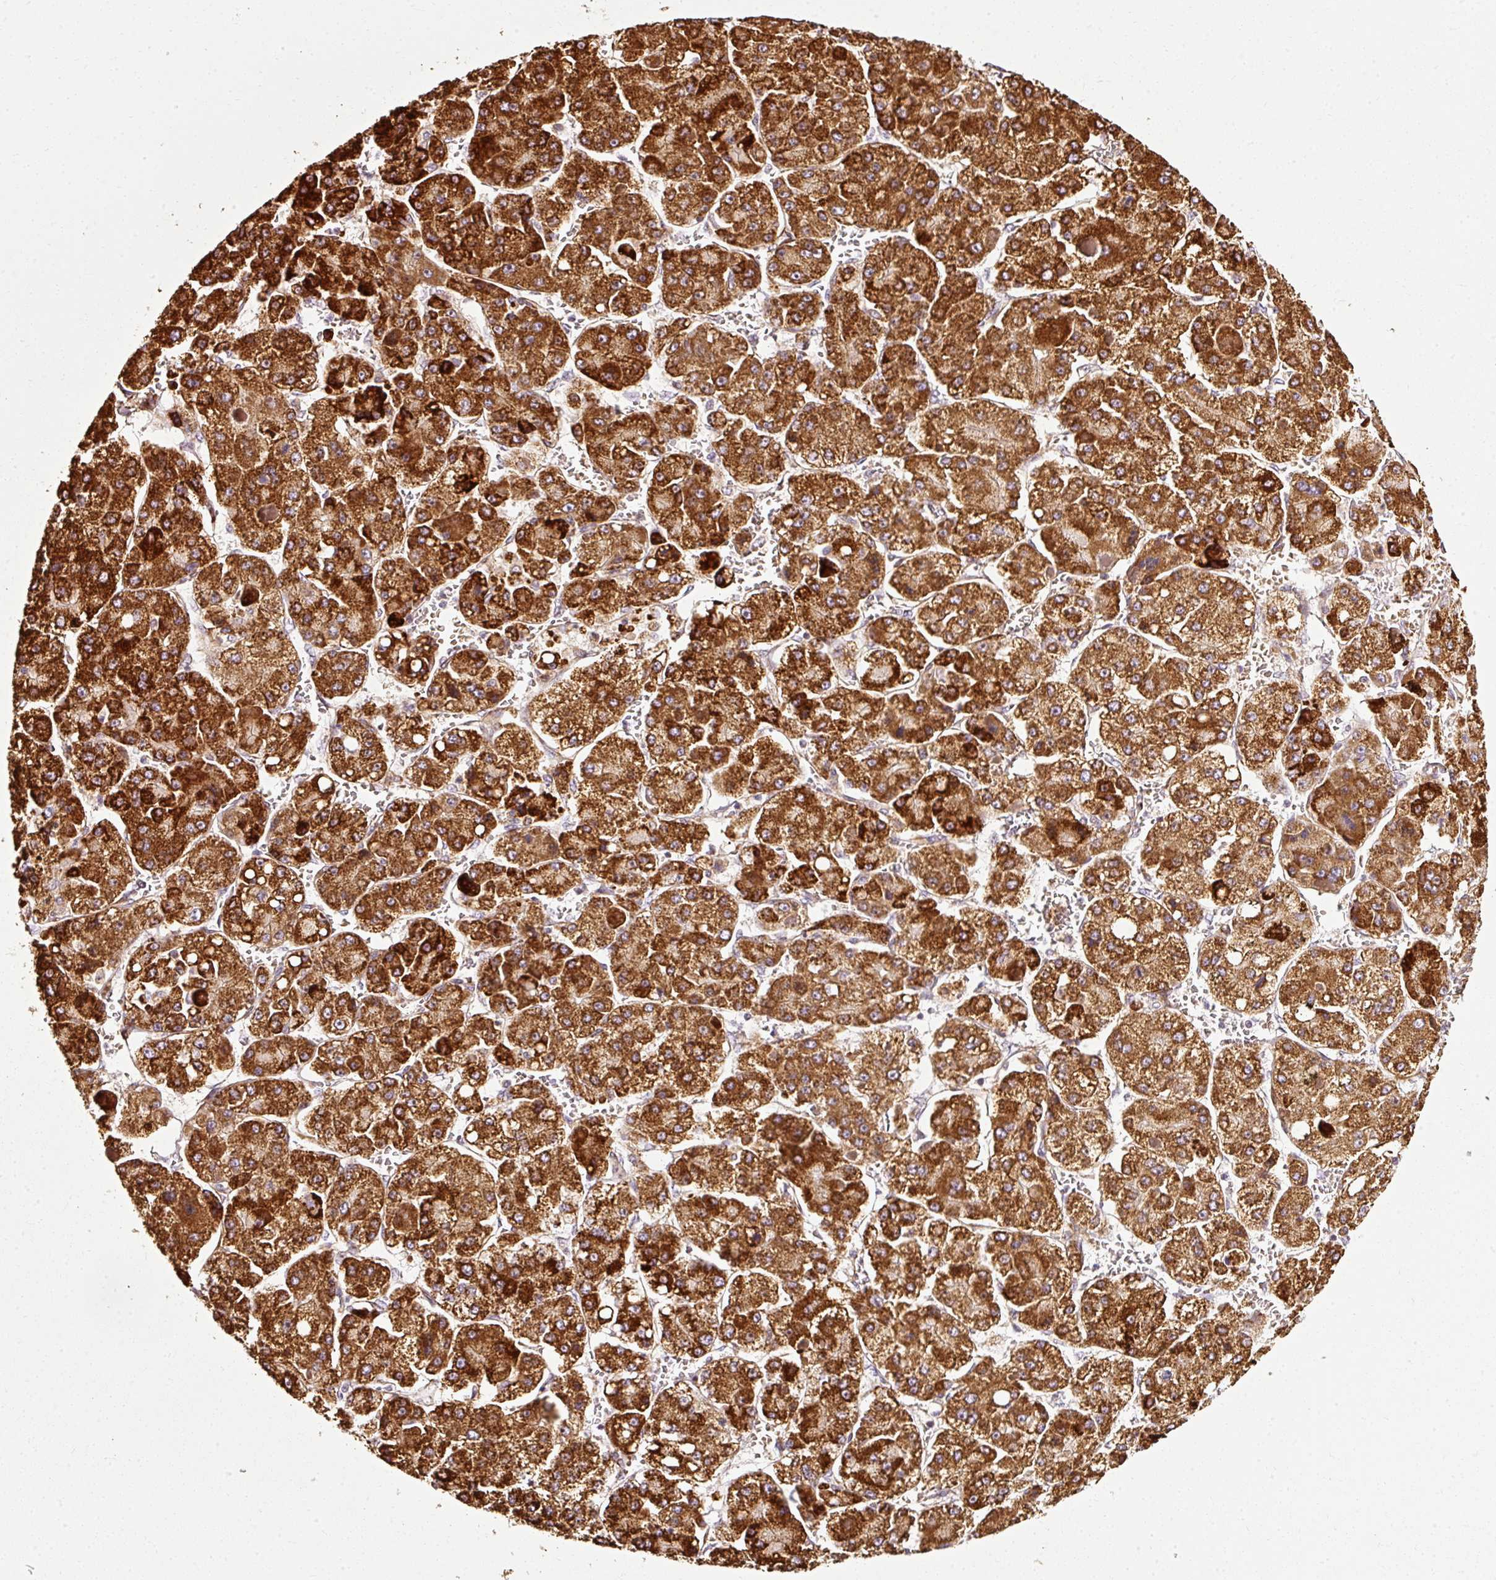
{"staining": {"intensity": "strong", "quantity": ">75%", "location": "cytoplasmic/membranous"}, "tissue": "liver cancer", "cell_type": "Tumor cells", "image_type": "cancer", "snomed": [{"axis": "morphology", "description": "Carcinoma, Hepatocellular, NOS"}, {"axis": "topography", "description": "Liver"}], "caption": "This is an image of immunohistochemistry (IHC) staining of liver hepatocellular carcinoma, which shows strong expression in the cytoplasmic/membranous of tumor cells.", "gene": "ISCU", "patient": {"sex": "female", "age": 73}}